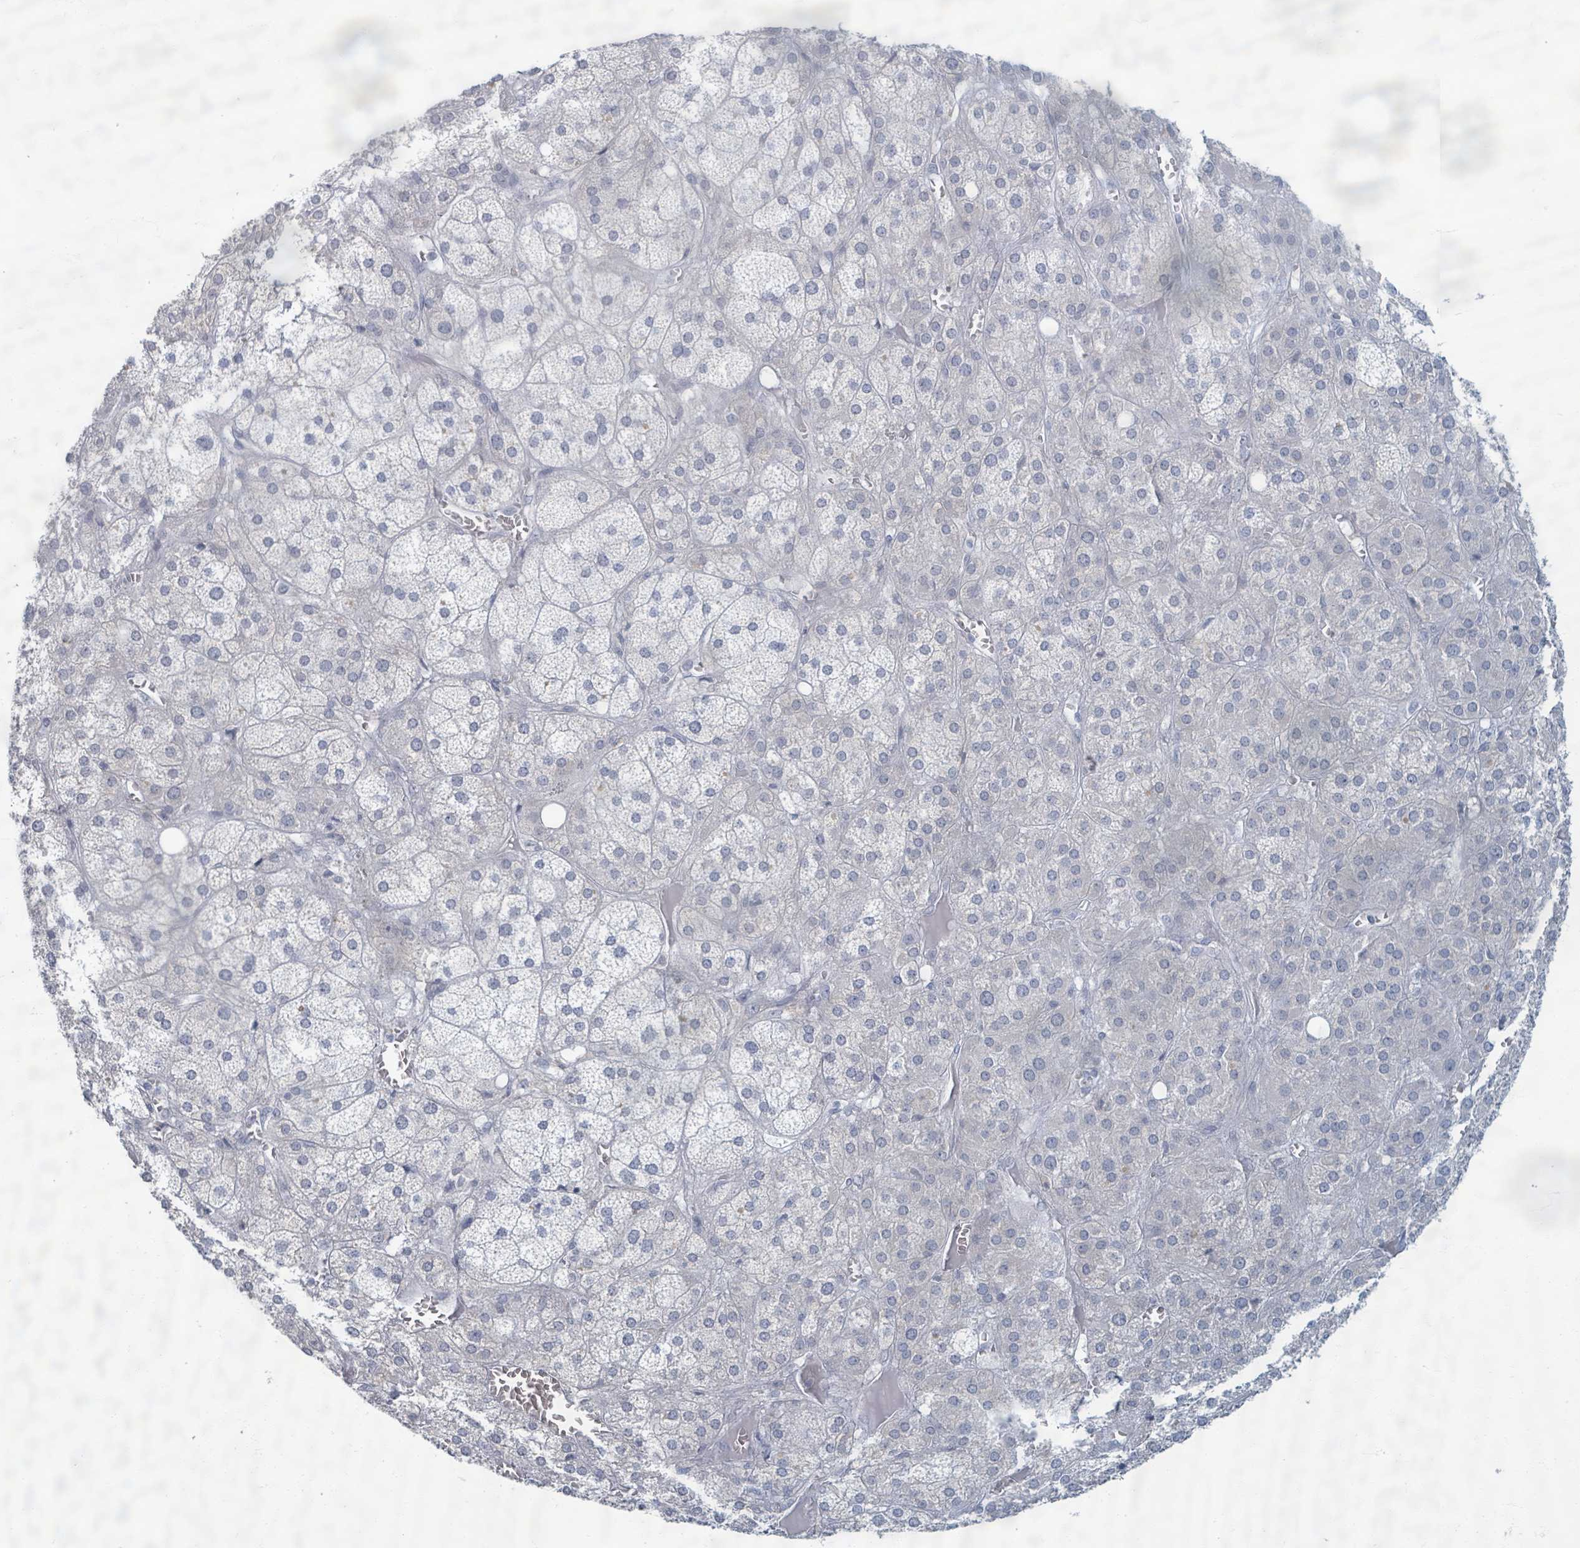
{"staining": {"intensity": "negative", "quantity": "none", "location": "none"}, "tissue": "adrenal gland", "cell_type": "Glandular cells", "image_type": "normal", "snomed": [{"axis": "morphology", "description": "Normal tissue, NOS"}, {"axis": "topography", "description": "Adrenal gland"}], "caption": "This is a histopathology image of IHC staining of benign adrenal gland, which shows no staining in glandular cells.", "gene": "WNT11", "patient": {"sex": "female", "age": 61}}